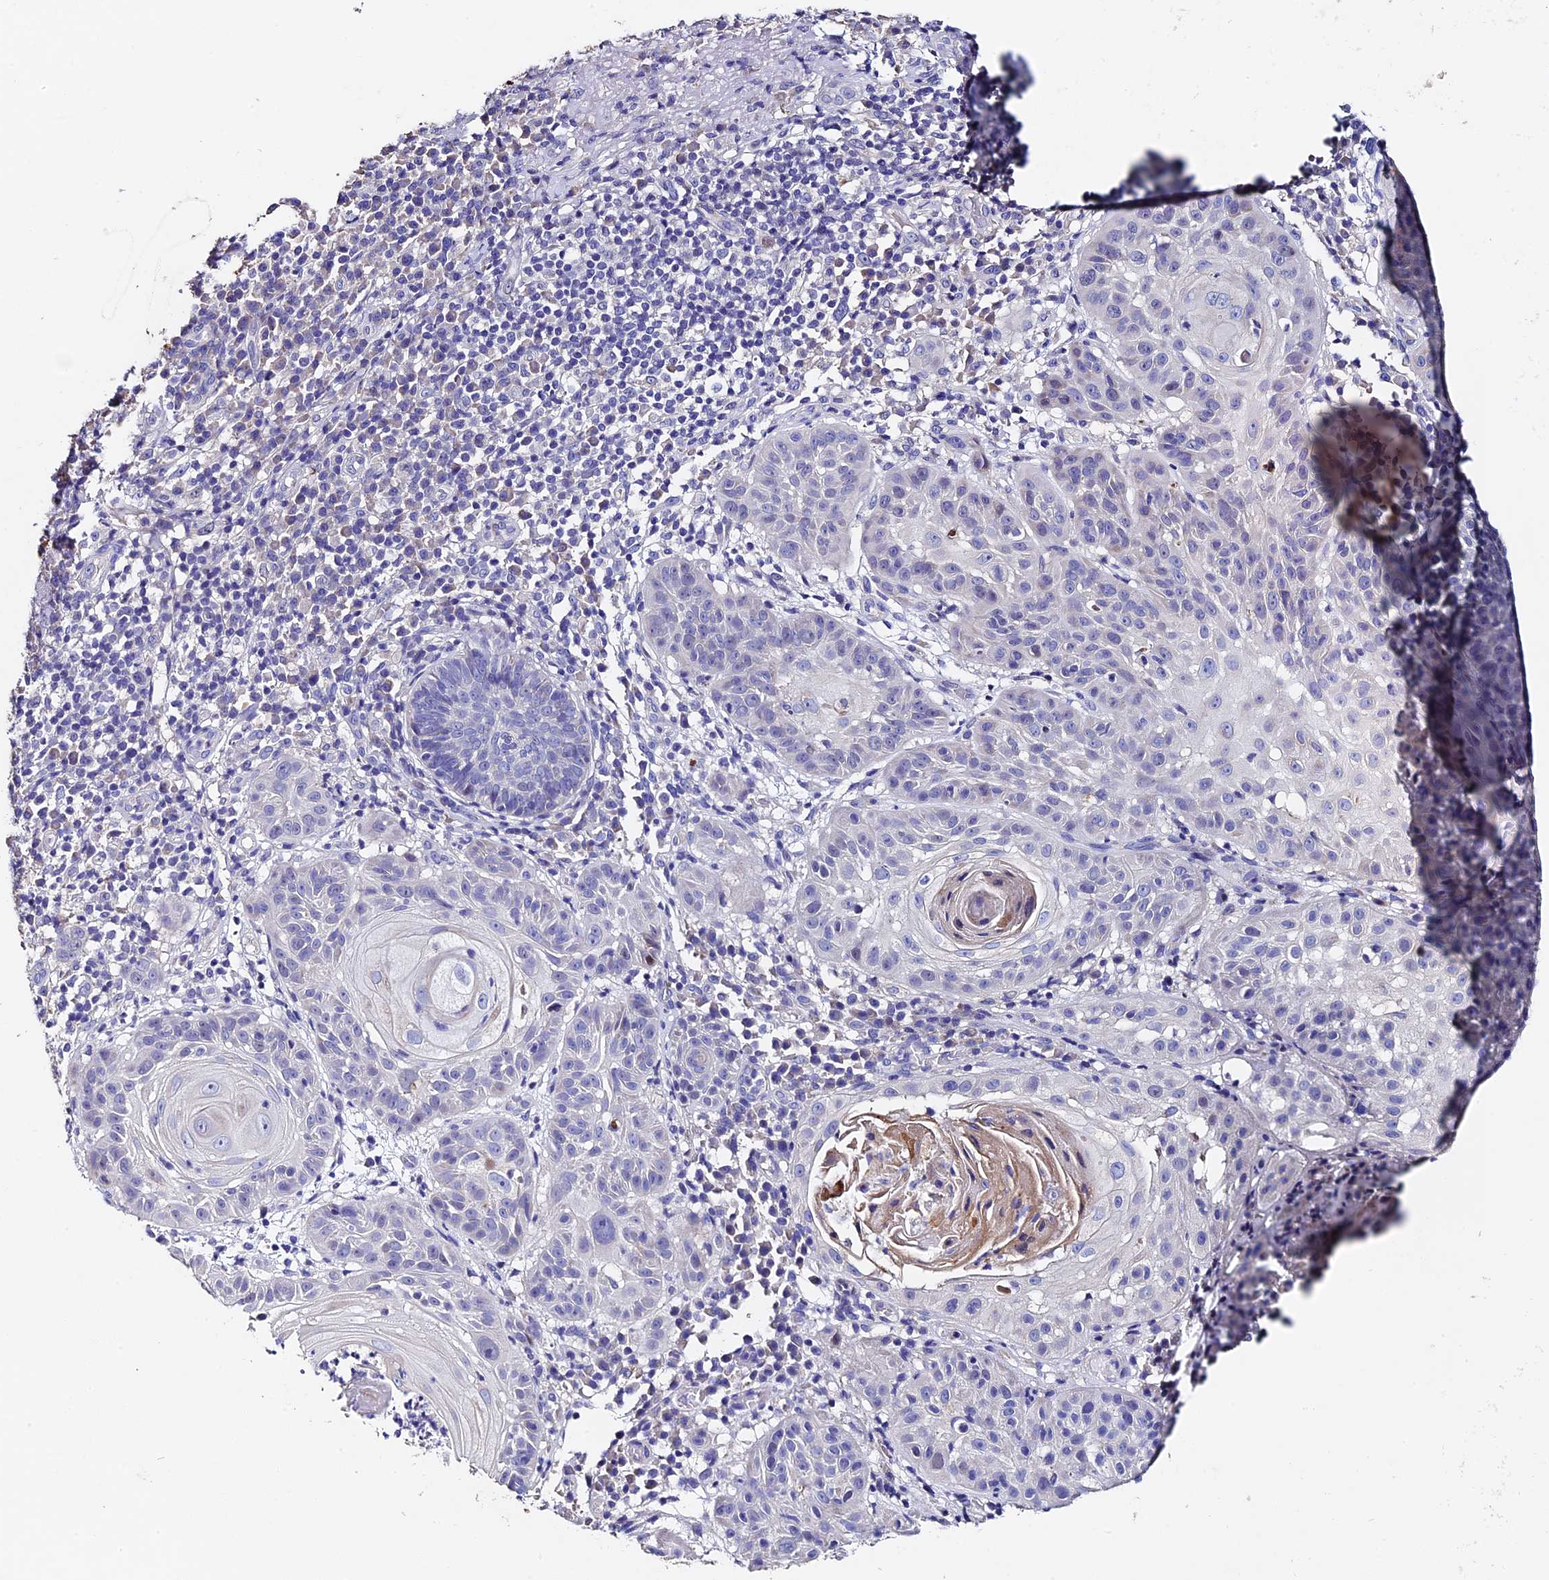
{"staining": {"intensity": "negative", "quantity": "none", "location": "none"}, "tissue": "skin cancer", "cell_type": "Tumor cells", "image_type": "cancer", "snomed": [{"axis": "morphology", "description": "Normal tissue, NOS"}, {"axis": "morphology", "description": "Basal cell carcinoma"}, {"axis": "topography", "description": "Skin"}], "caption": "Immunohistochemistry (IHC) histopathology image of neoplastic tissue: skin cancer stained with DAB displays no significant protein expression in tumor cells. (Immunohistochemistry, brightfield microscopy, high magnification).", "gene": "FBXW9", "patient": {"sex": "male", "age": 93}}